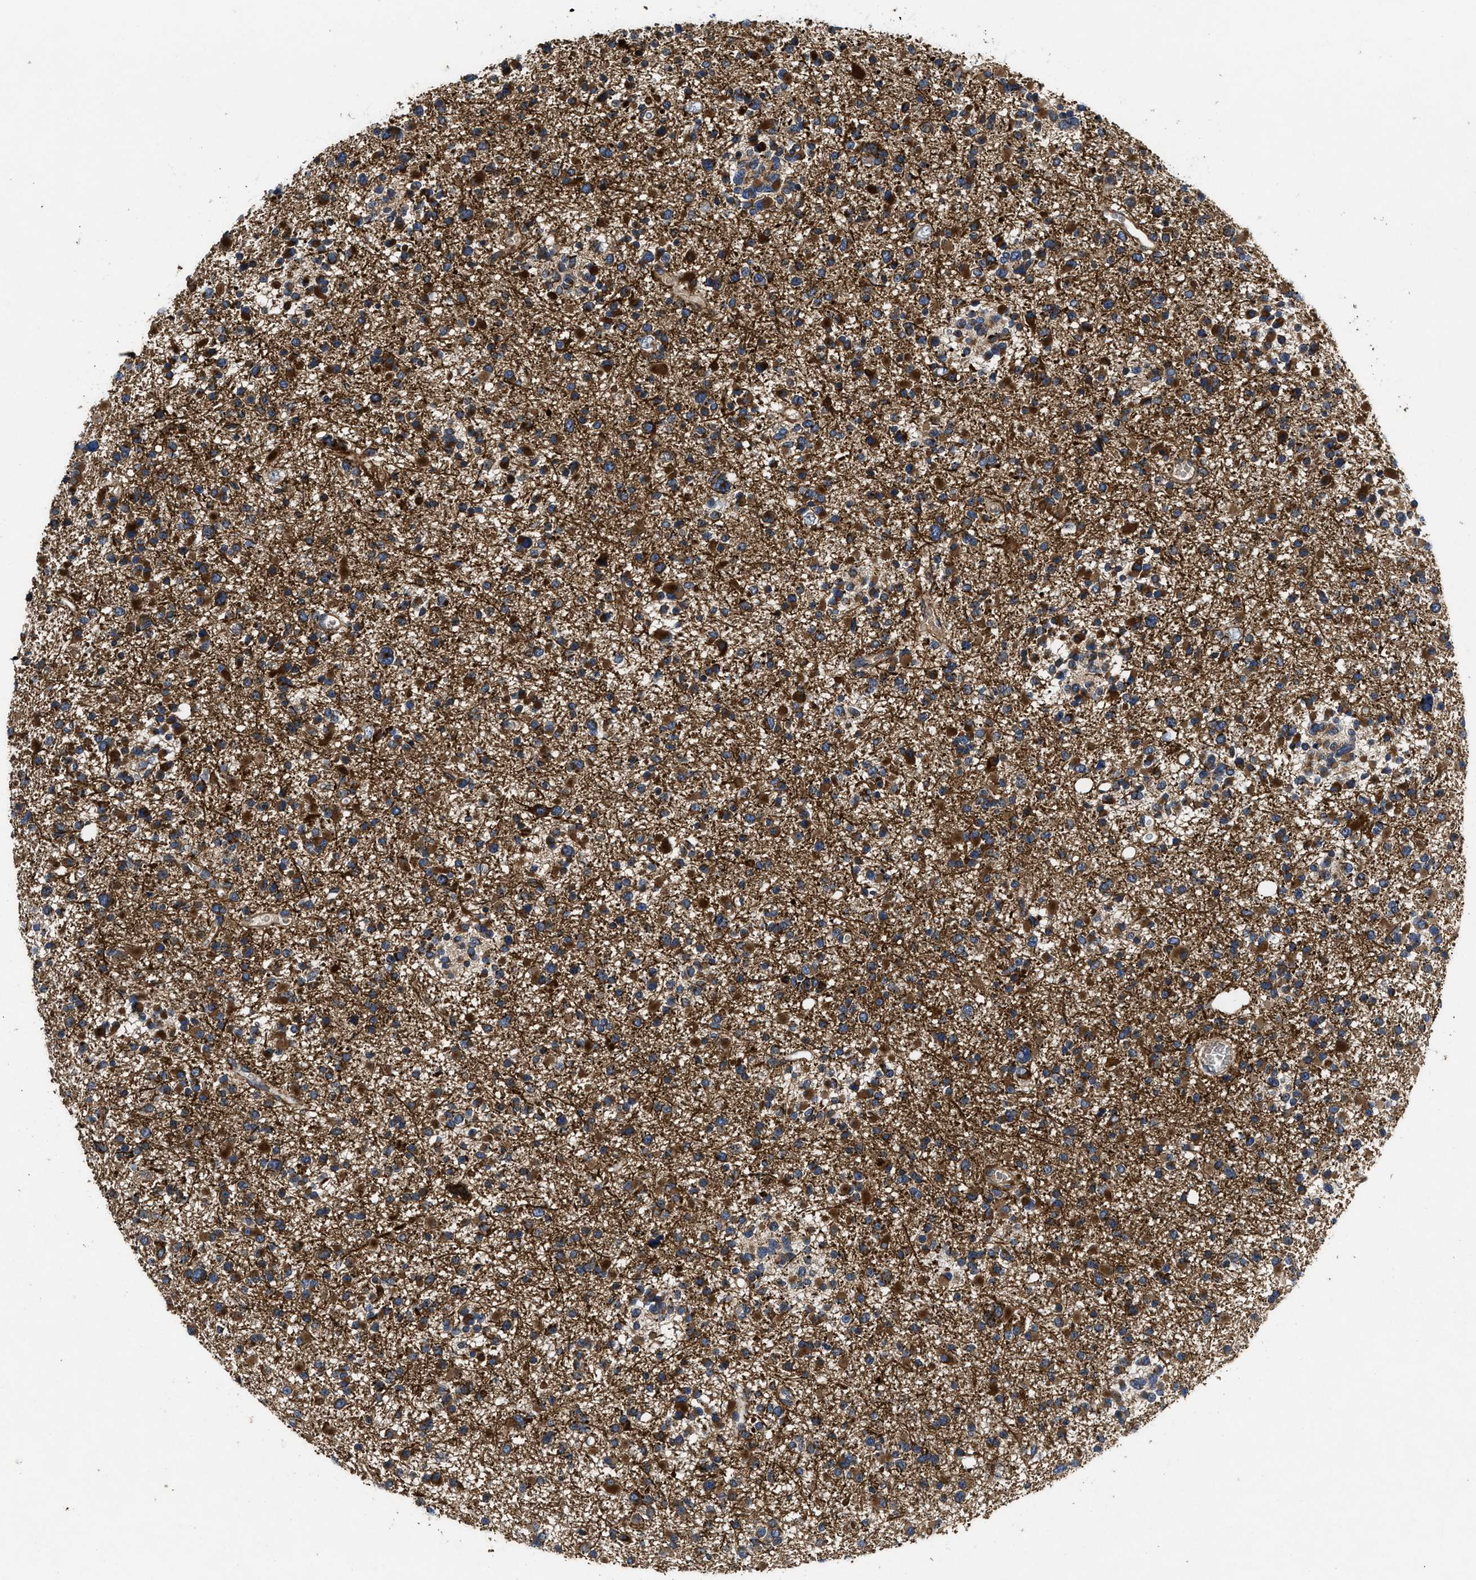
{"staining": {"intensity": "strong", "quantity": ">75%", "location": "cytoplasmic/membranous"}, "tissue": "glioma", "cell_type": "Tumor cells", "image_type": "cancer", "snomed": [{"axis": "morphology", "description": "Glioma, malignant, Low grade"}, {"axis": "topography", "description": "Brain"}], "caption": "This histopathology image displays IHC staining of human malignant glioma (low-grade), with high strong cytoplasmic/membranous staining in about >75% of tumor cells.", "gene": "YBEY", "patient": {"sex": "female", "age": 22}}